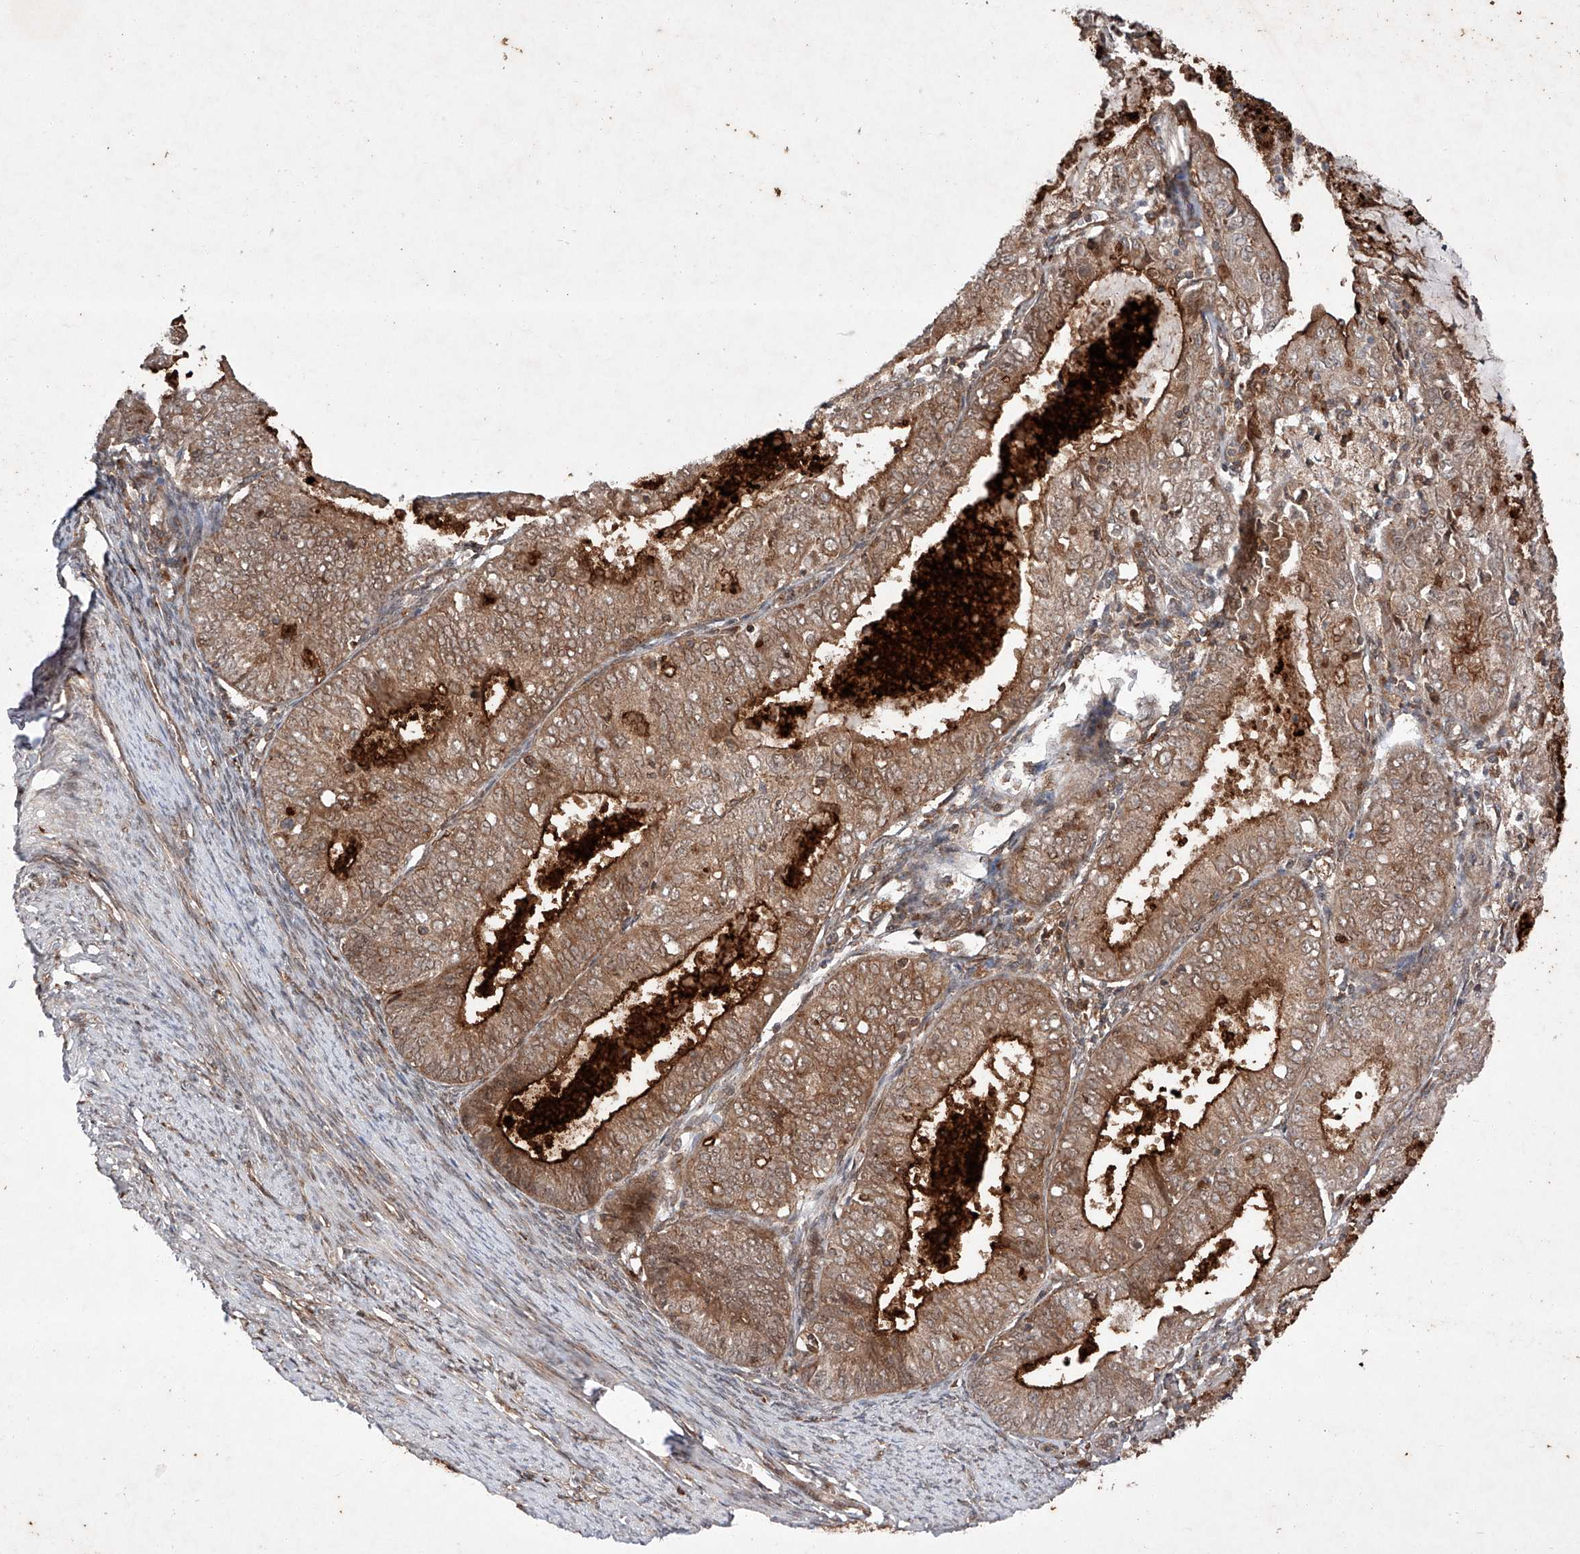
{"staining": {"intensity": "moderate", "quantity": ">75%", "location": "cytoplasmic/membranous"}, "tissue": "endometrial cancer", "cell_type": "Tumor cells", "image_type": "cancer", "snomed": [{"axis": "morphology", "description": "Adenocarcinoma, NOS"}, {"axis": "topography", "description": "Endometrium"}], "caption": "Endometrial adenocarcinoma tissue displays moderate cytoplasmic/membranous positivity in approximately >75% of tumor cells", "gene": "ZFP28", "patient": {"sex": "female", "age": 57}}